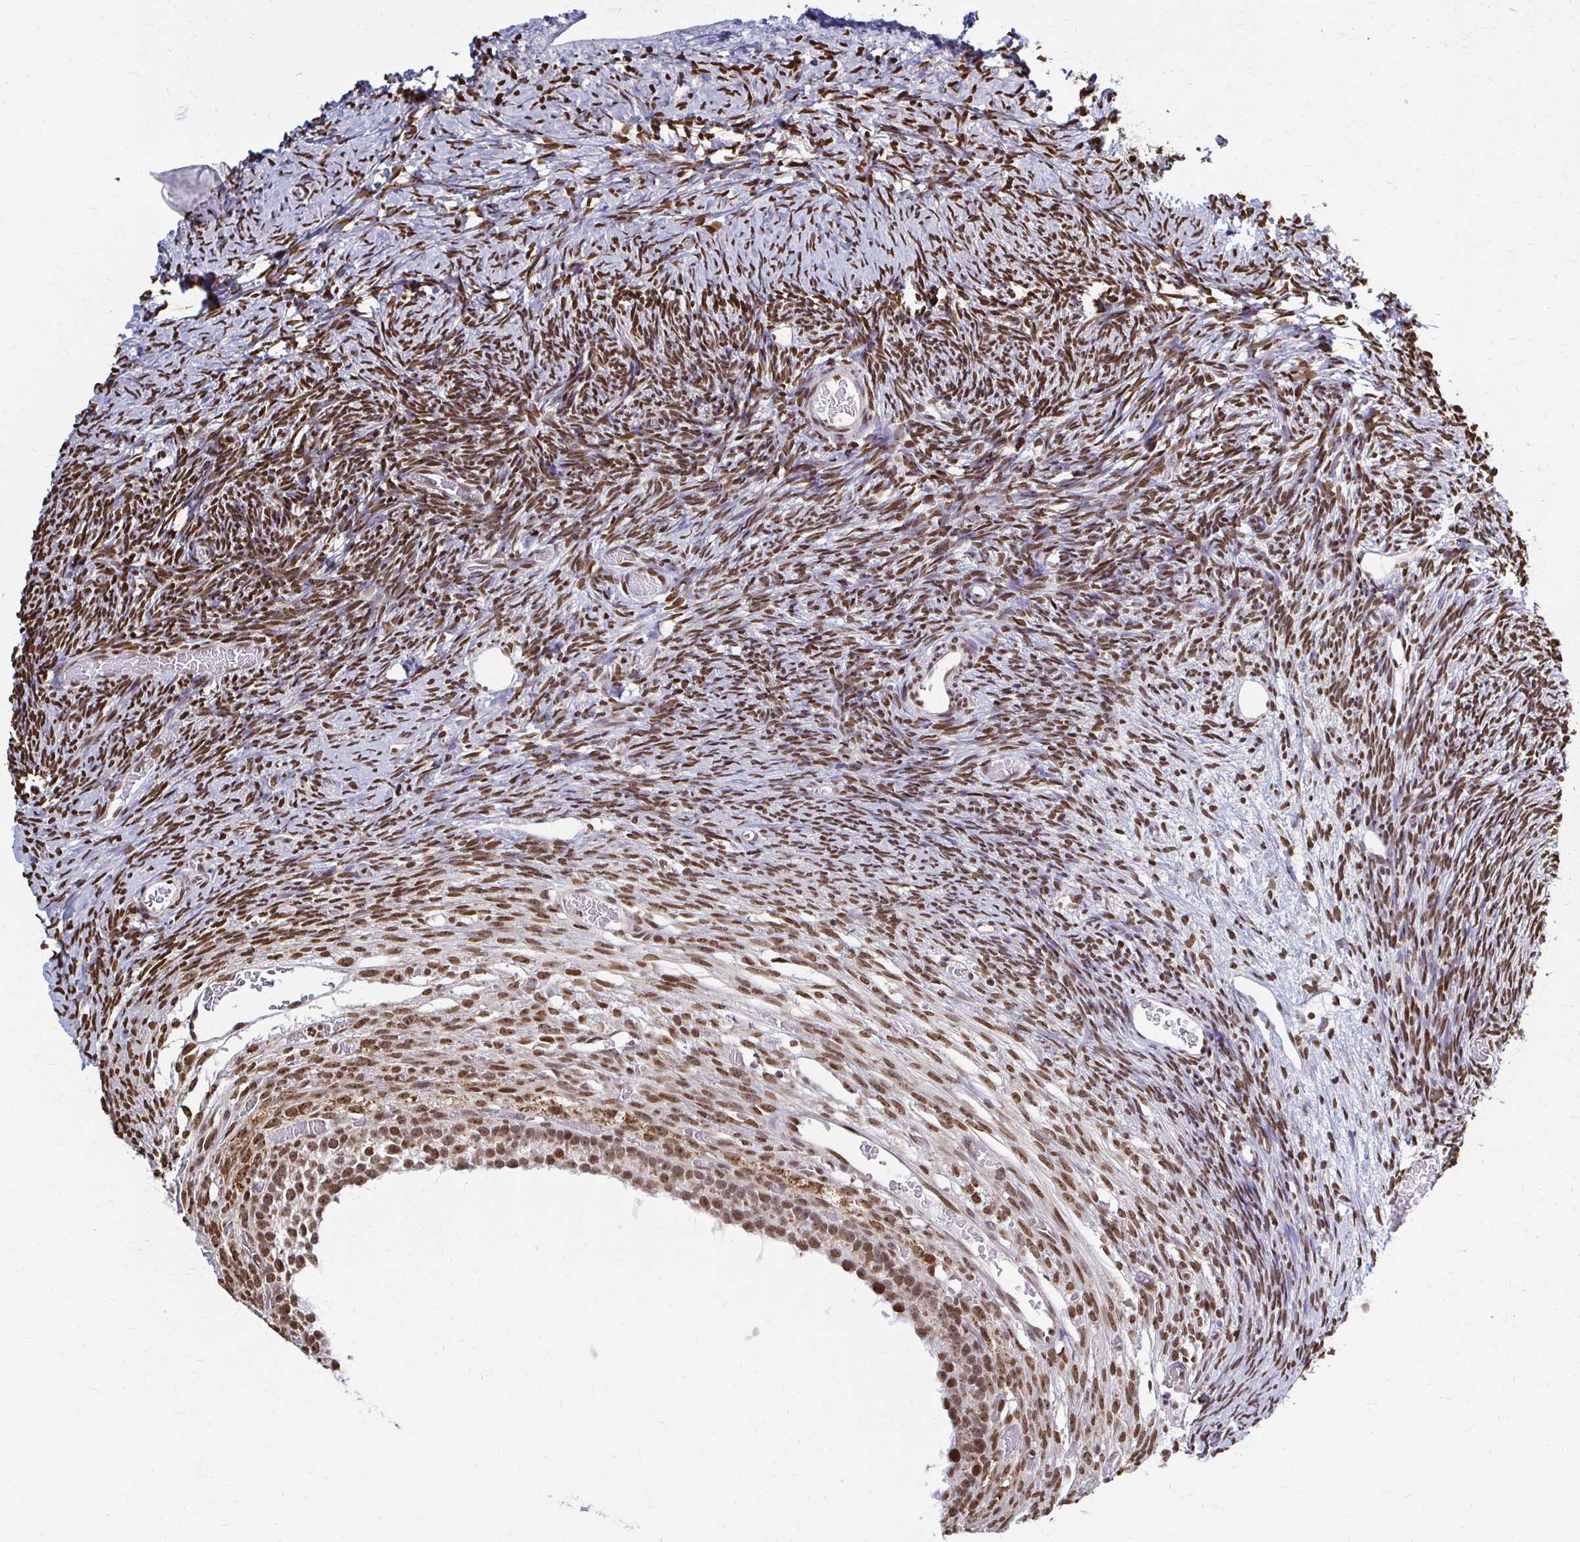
{"staining": {"intensity": "moderate", "quantity": ">75%", "location": "nuclear"}, "tissue": "ovary", "cell_type": "Follicle cells", "image_type": "normal", "snomed": [{"axis": "morphology", "description": "Normal tissue, NOS"}, {"axis": "topography", "description": "Ovary"}], "caption": "Follicle cells reveal moderate nuclear expression in about >75% of cells in normal ovary.", "gene": "HOXA9", "patient": {"sex": "female", "age": 39}}